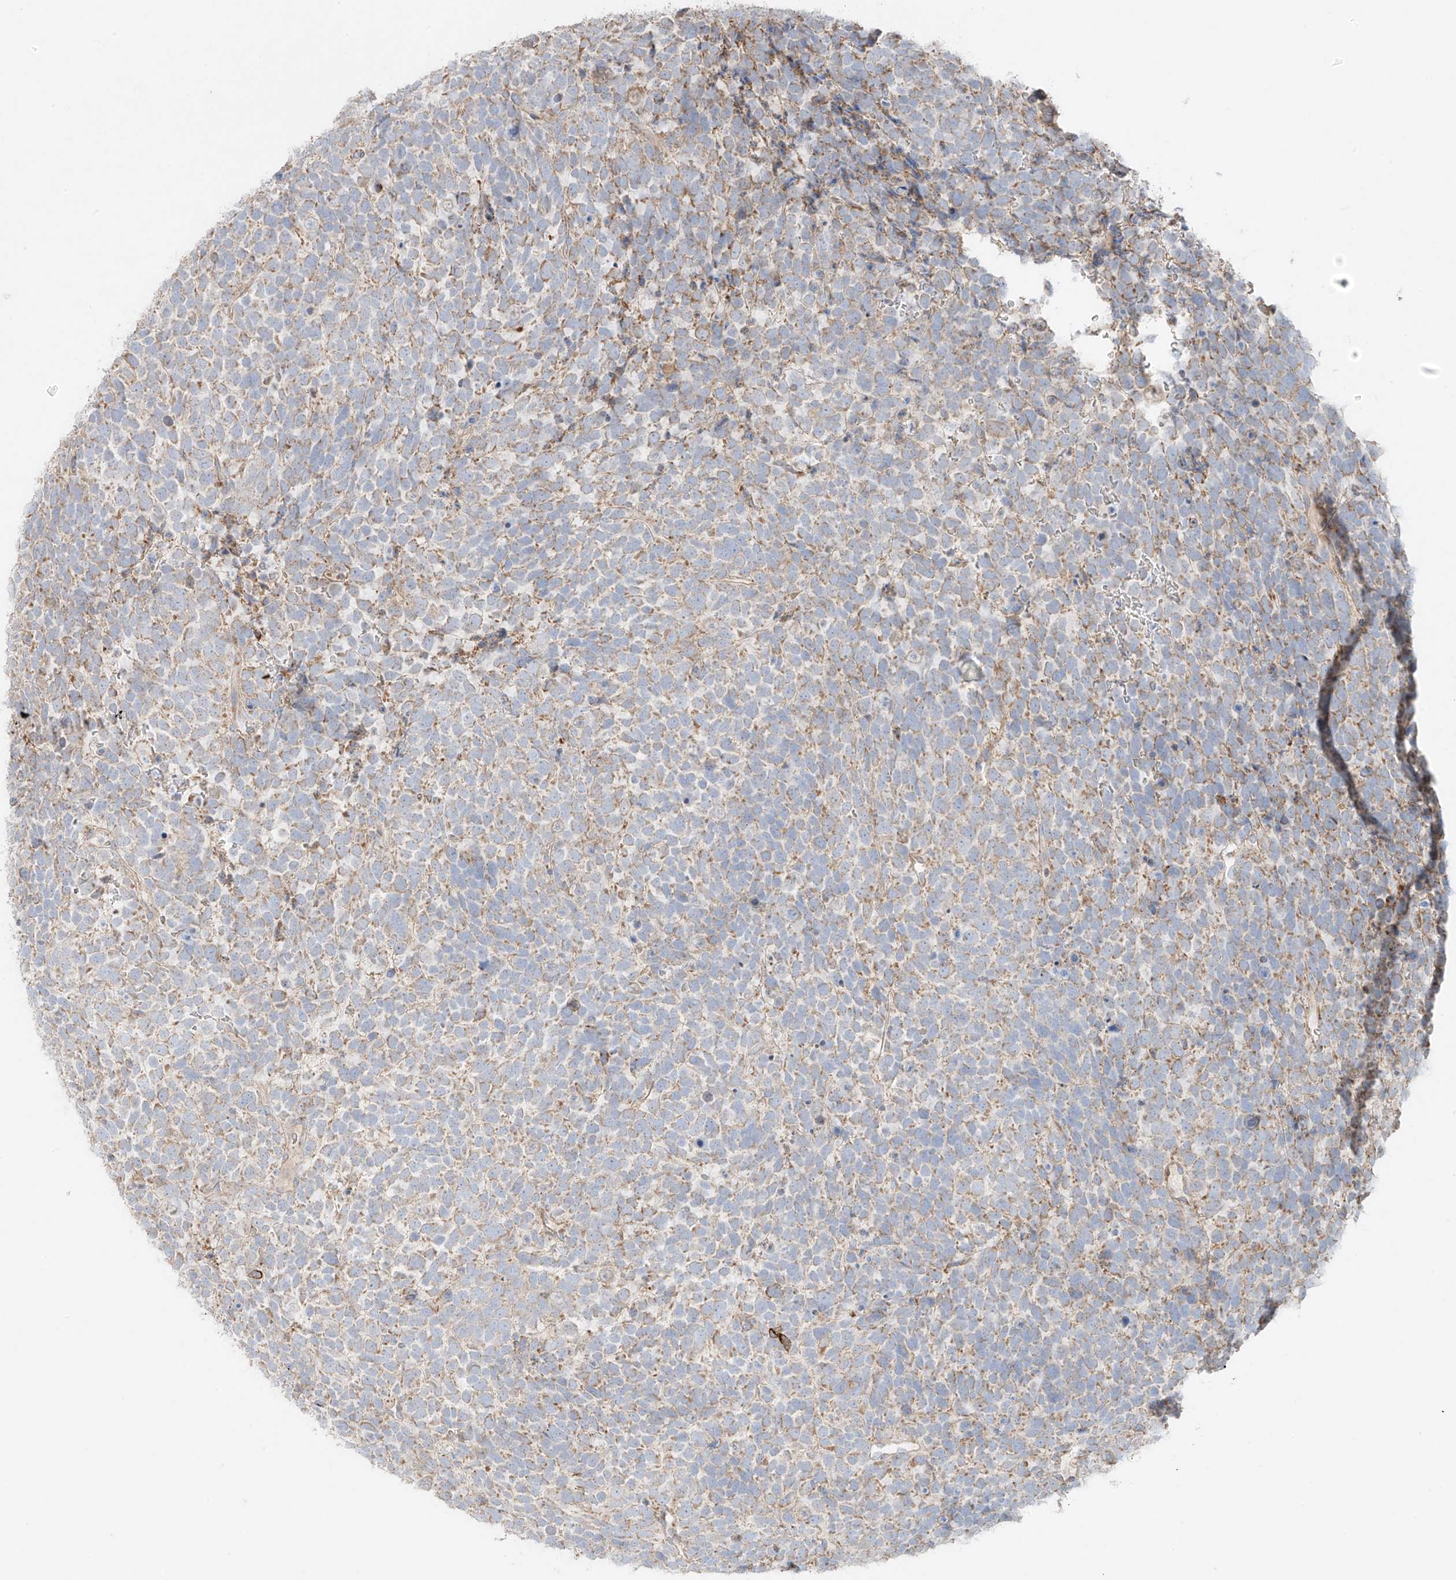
{"staining": {"intensity": "weak", "quantity": "25%-75%", "location": "cytoplasmic/membranous"}, "tissue": "urothelial cancer", "cell_type": "Tumor cells", "image_type": "cancer", "snomed": [{"axis": "morphology", "description": "Urothelial carcinoma, High grade"}, {"axis": "topography", "description": "Urinary bladder"}], "caption": "Immunohistochemistry (IHC) staining of urothelial cancer, which demonstrates low levels of weak cytoplasmic/membranous positivity in about 25%-75% of tumor cells indicating weak cytoplasmic/membranous protein staining. The staining was performed using DAB (brown) for protein detection and nuclei were counterstained in hematoxylin (blue).", "gene": "COLGALT2", "patient": {"sex": "female", "age": 82}}